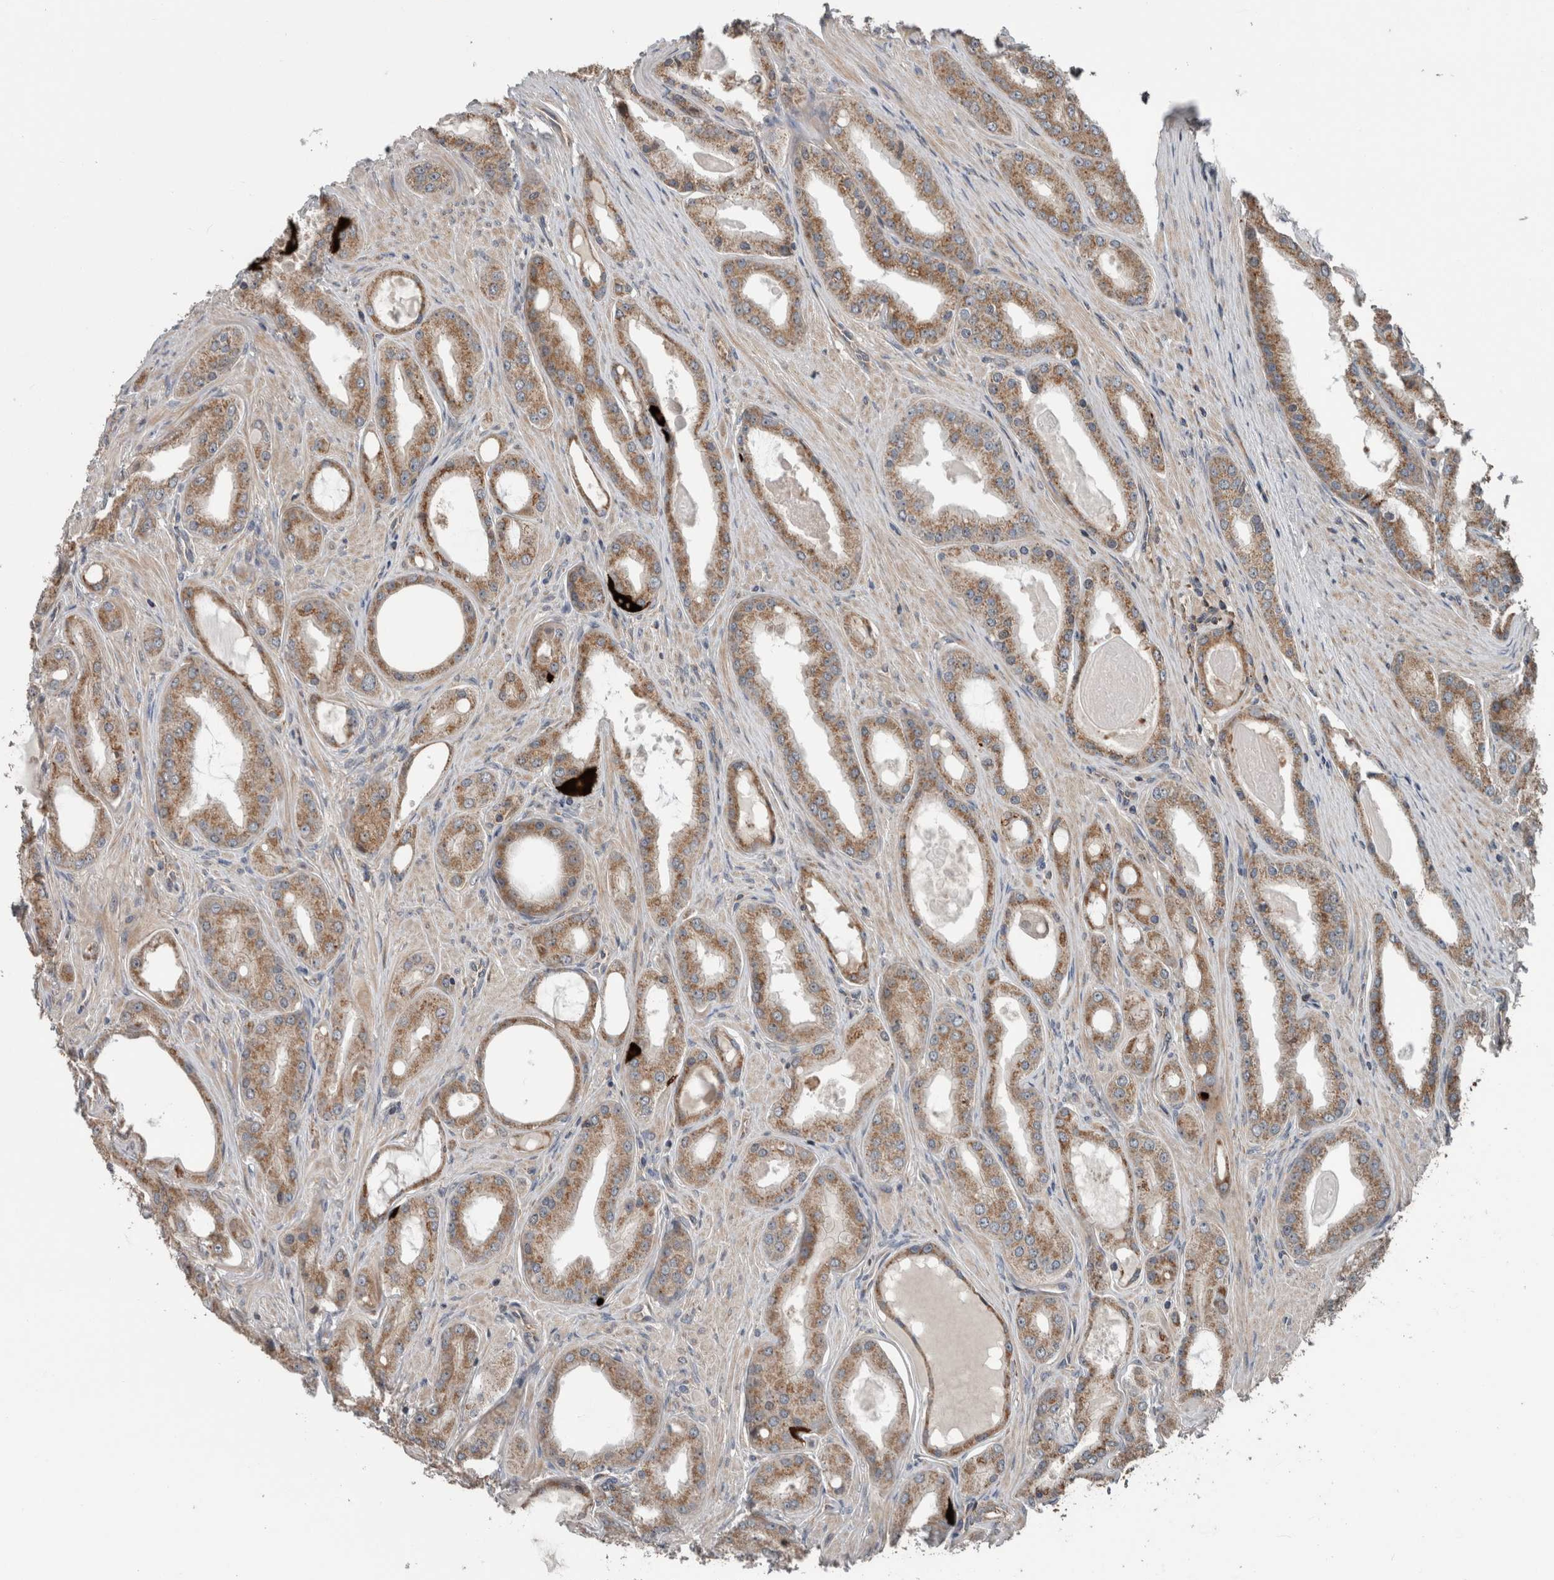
{"staining": {"intensity": "moderate", "quantity": ">75%", "location": "cytoplasmic/membranous"}, "tissue": "prostate cancer", "cell_type": "Tumor cells", "image_type": "cancer", "snomed": [{"axis": "morphology", "description": "Adenocarcinoma, High grade"}, {"axis": "topography", "description": "Prostate"}], "caption": "Protein expression analysis of human prostate adenocarcinoma (high-grade) reveals moderate cytoplasmic/membranous expression in approximately >75% of tumor cells.", "gene": "RIOK3", "patient": {"sex": "male", "age": 60}}